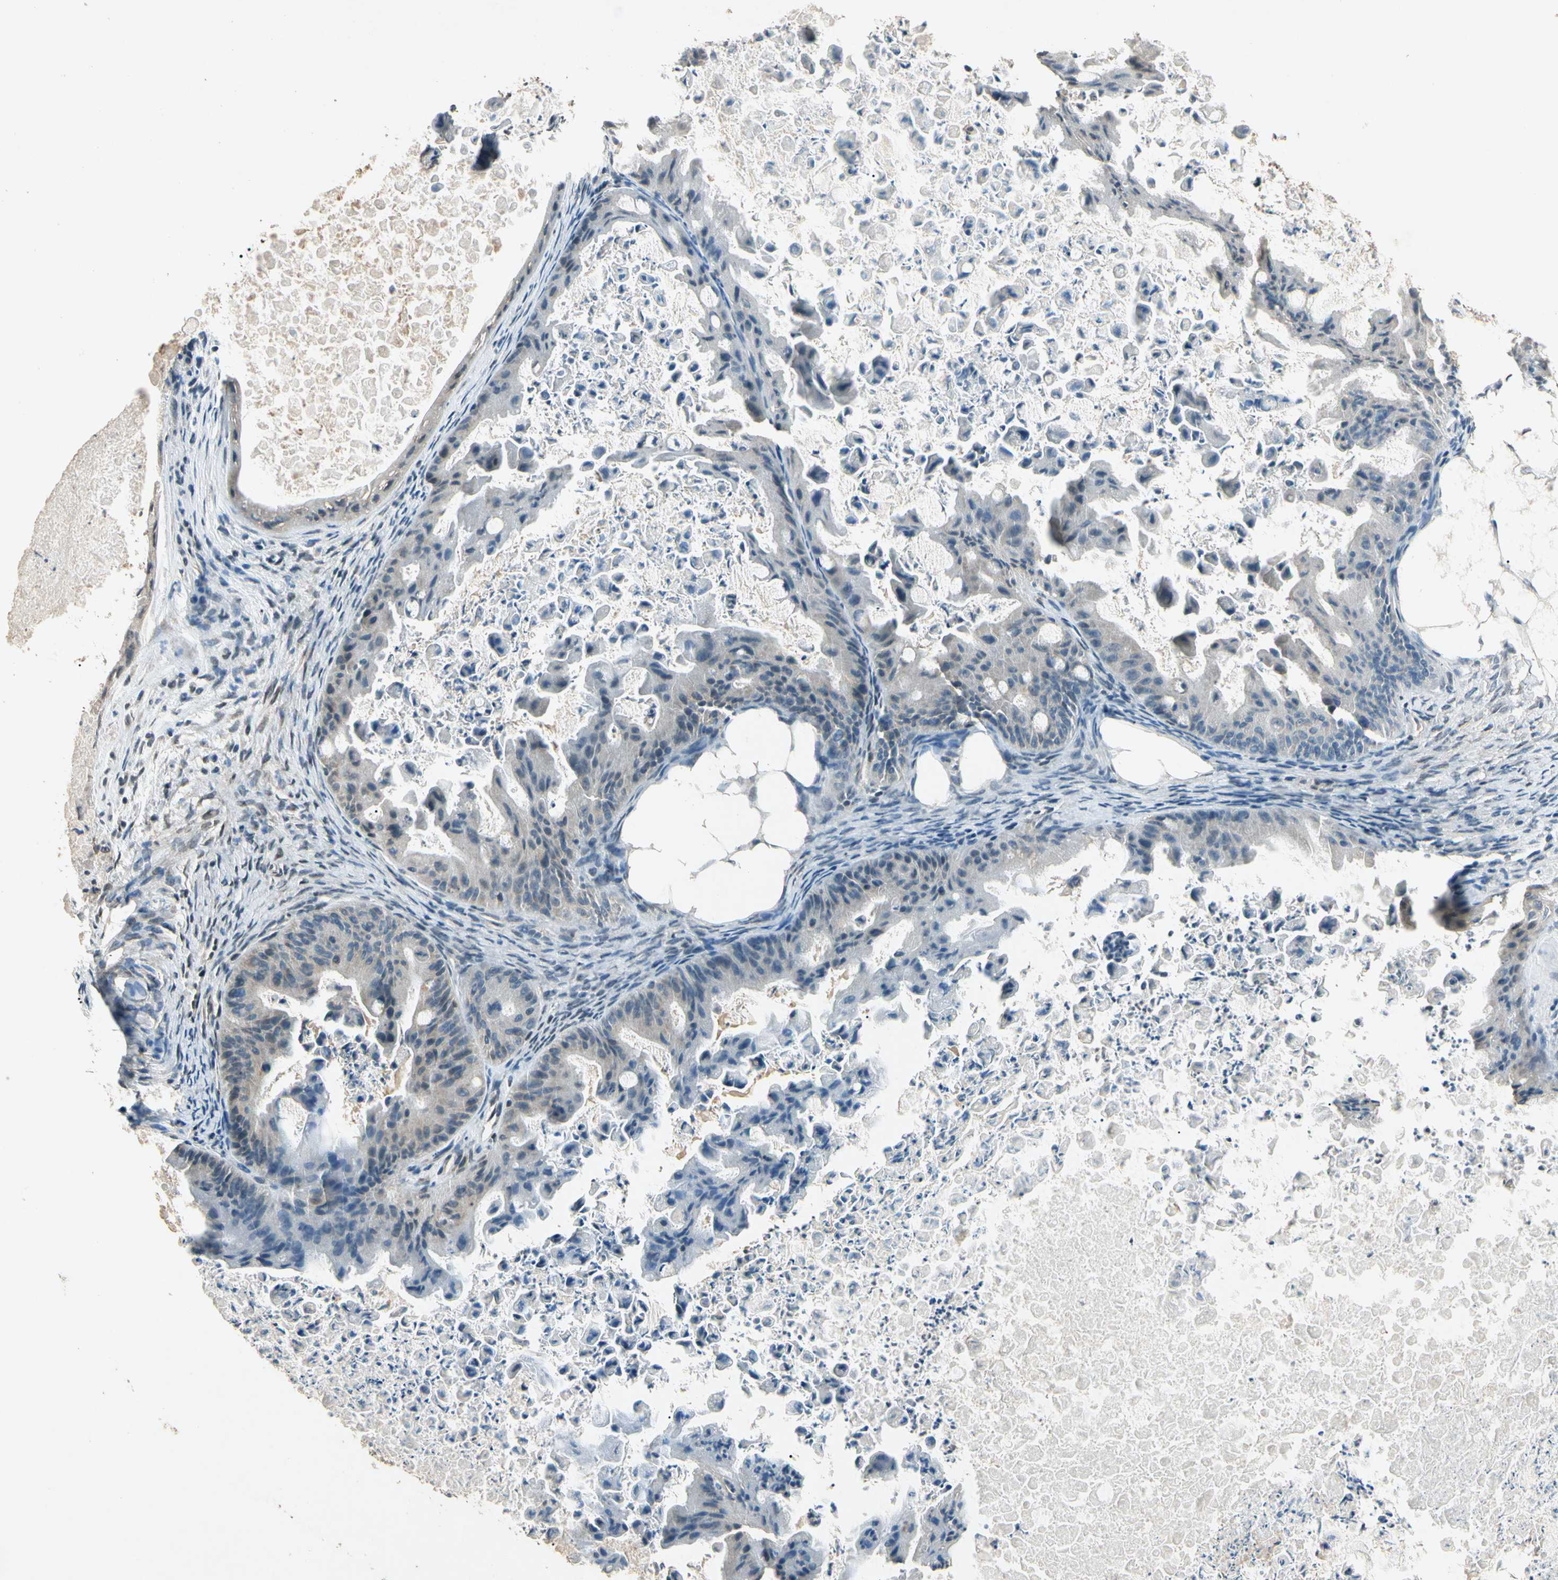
{"staining": {"intensity": "weak", "quantity": "25%-75%", "location": "cytoplasmic/membranous"}, "tissue": "ovarian cancer", "cell_type": "Tumor cells", "image_type": "cancer", "snomed": [{"axis": "morphology", "description": "Cystadenocarcinoma, mucinous, NOS"}, {"axis": "topography", "description": "Ovary"}], "caption": "Immunohistochemical staining of human mucinous cystadenocarcinoma (ovarian) exhibits low levels of weak cytoplasmic/membranous positivity in approximately 25%-75% of tumor cells. (DAB IHC with brightfield microscopy, high magnification).", "gene": "ZBTB4", "patient": {"sex": "female", "age": 37}}